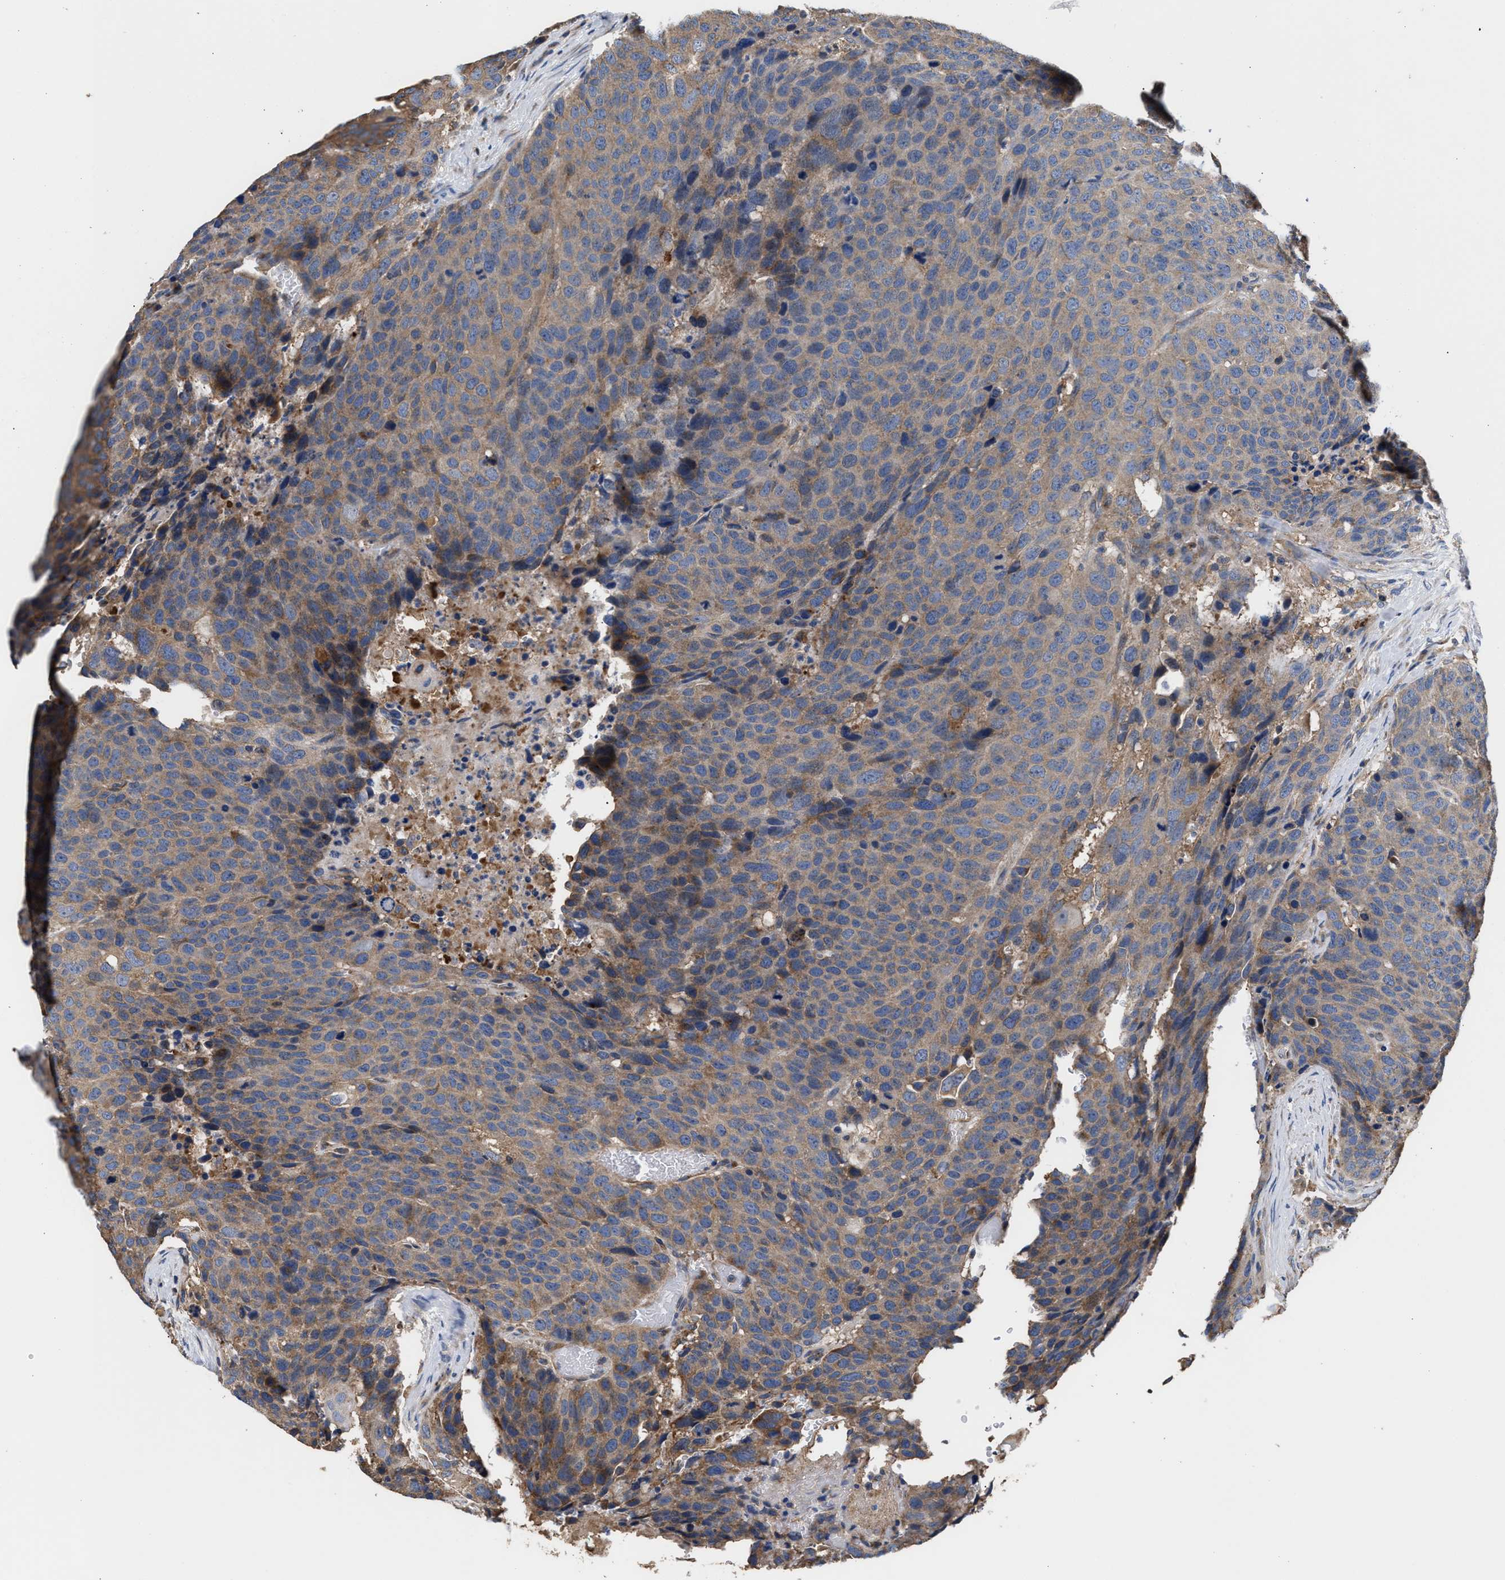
{"staining": {"intensity": "weak", "quantity": ">75%", "location": "cytoplasmic/membranous"}, "tissue": "head and neck cancer", "cell_type": "Tumor cells", "image_type": "cancer", "snomed": [{"axis": "morphology", "description": "Squamous cell carcinoma, NOS"}, {"axis": "topography", "description": "Head-Neck"}], "caption": "This photomicrograph demonstrates head and neck cancer (squamous cell carcinoma) stained with IHC to label a protein in brown. The cytoplasmic/membranous of tumor cells show weak positivity for the protein. Nuclei are counter-stained blue.", "gene": "KLB", "patient": {"sex": "male", "age": 66}}